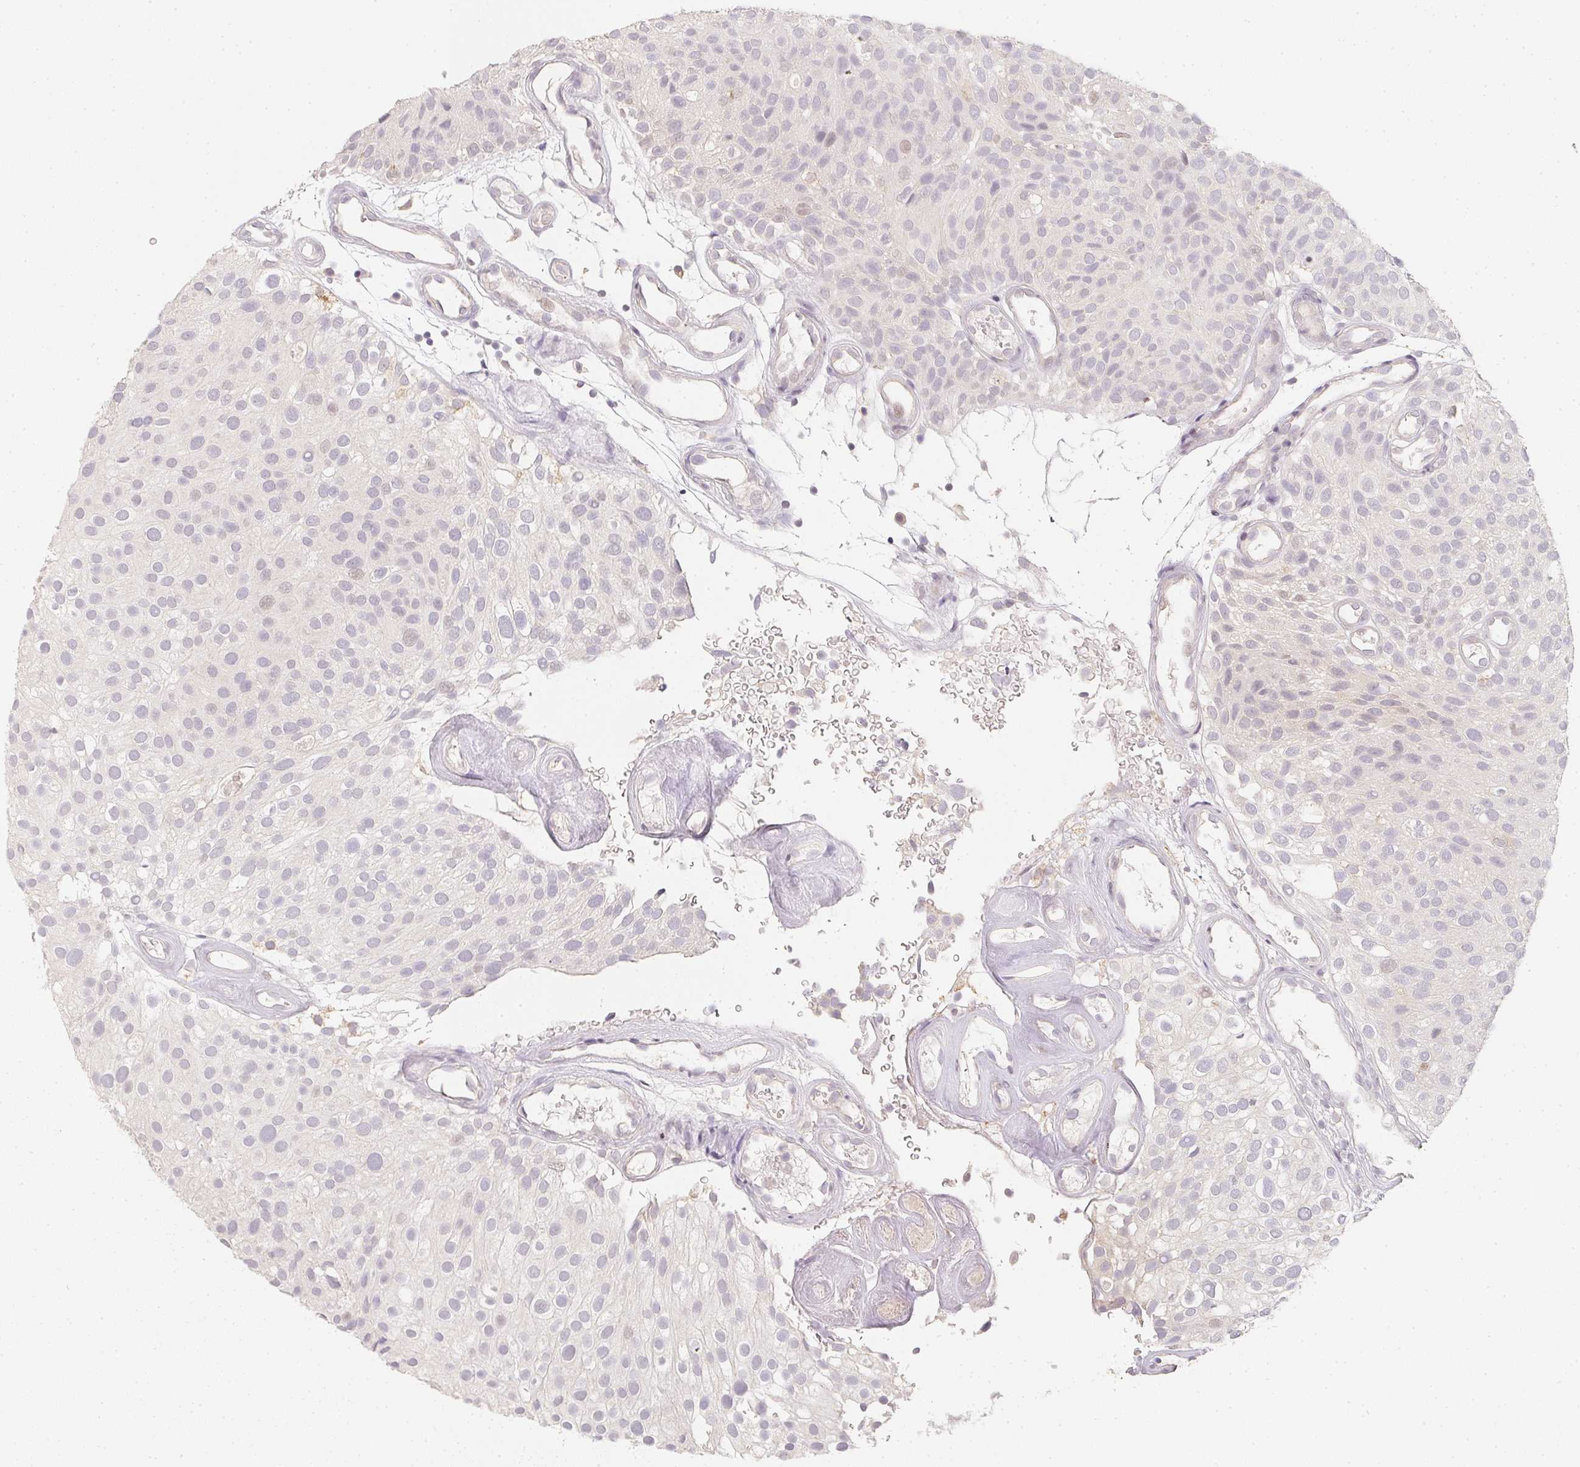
{"staining": {"intensity": "negative", "quantity": "none", "location": "none"}, "tissue": "urothelial cancer", "cell_type": "Tumor cells", "image_type": "cancer", "snomed": [{"axis": "morphology", "description": "Urothelial carcinoma, Low grade"}, {"axis": "topography", "description": "Urinary bladder"}], "caption": "A high-resolution photomicrograph shows immunohistochemistry (IHC) staining of low-grade urothelial carcinoma, which demonstrates no significant expression in tumor cells.", "gene": "SOAT1", "patient": {"sex": "male", "age": 78}}